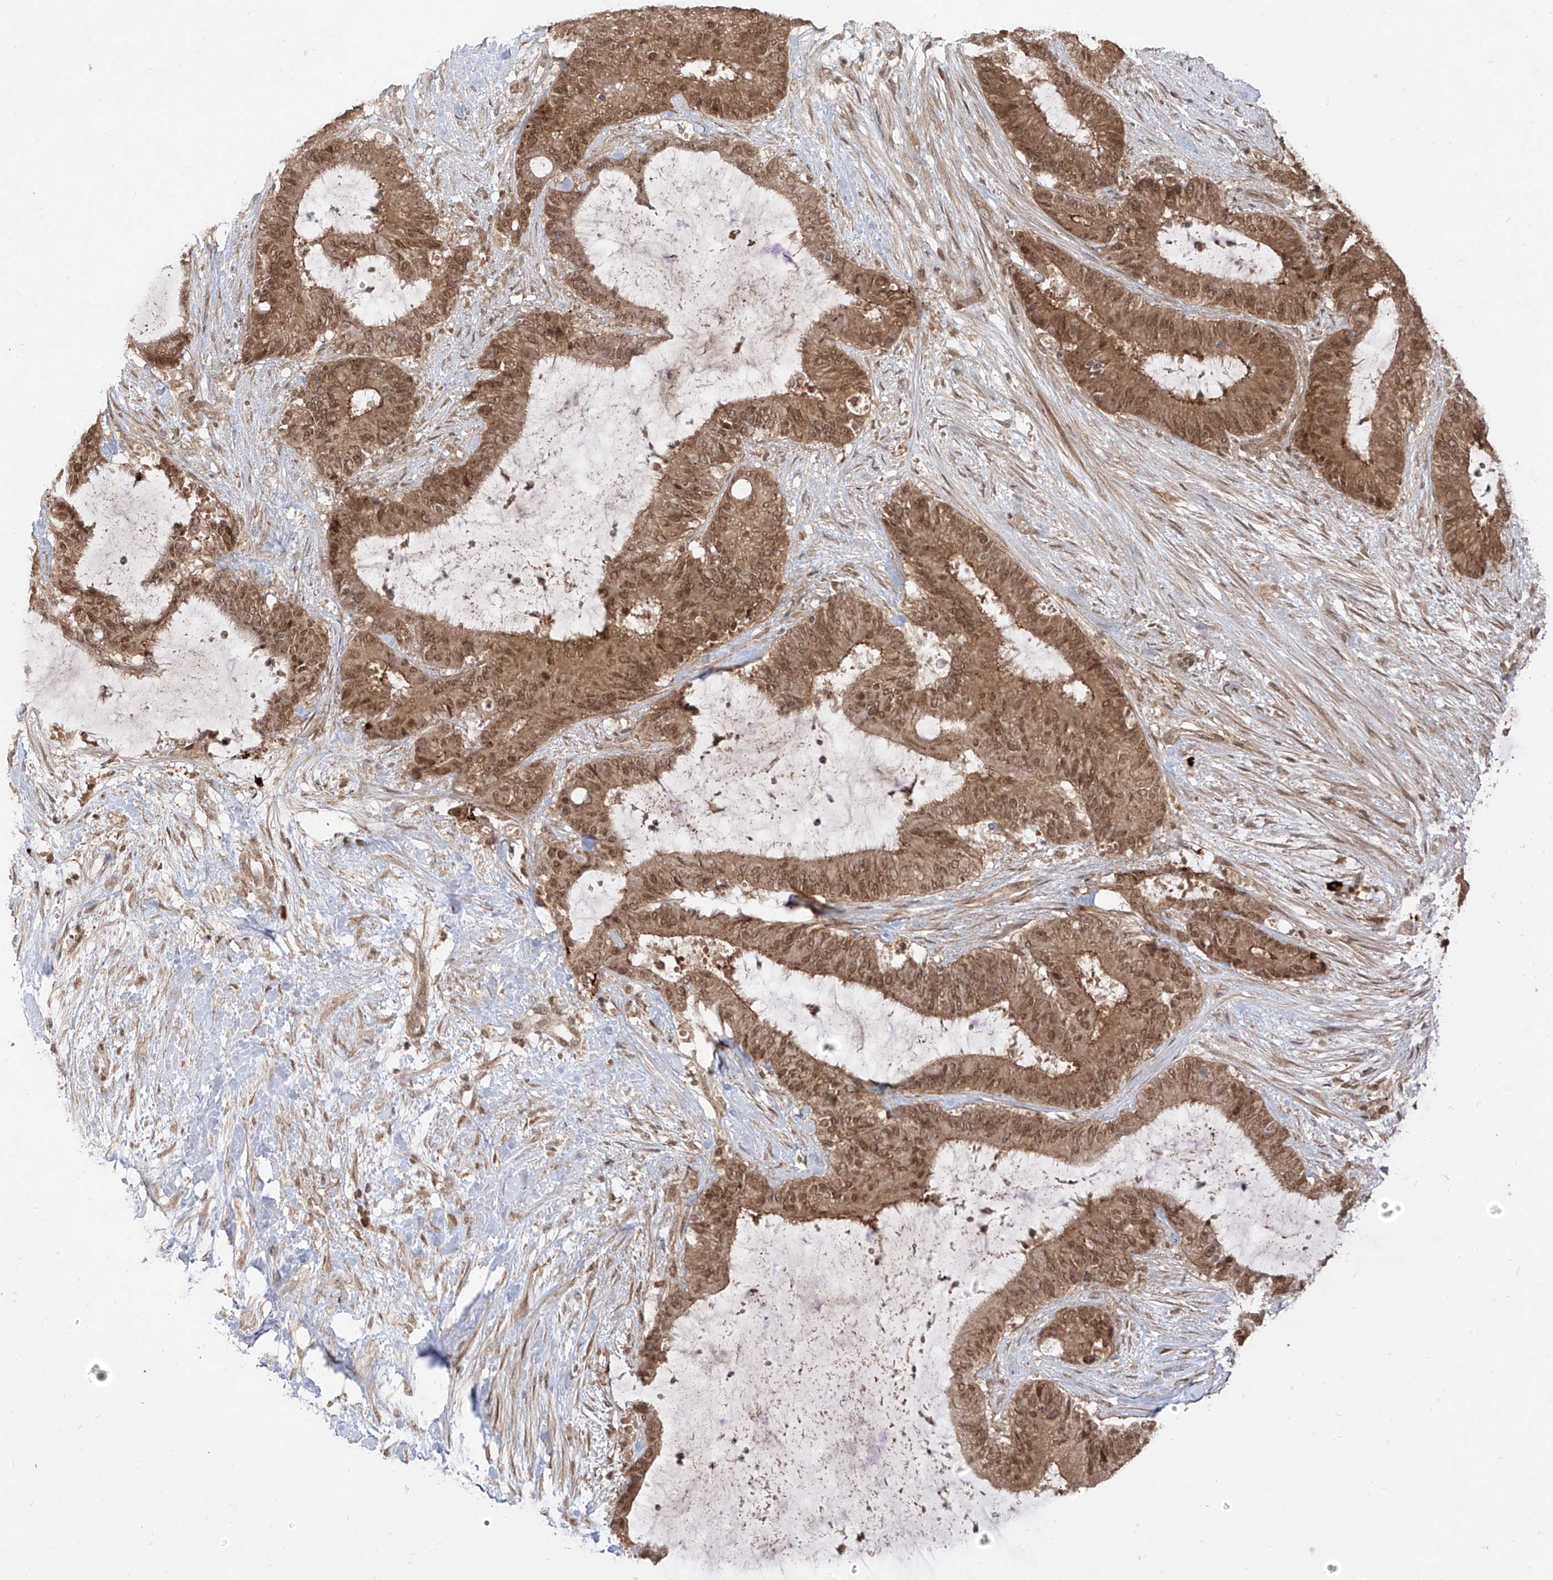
{"staining": {"intensity": "moderate", "quantity": ">75%", "location": "cytoplasmic/membranous,nuclear"}, "tissue": "liver cancer", "cell_type": "Tumor cells", "image_type": "cancer", "snomed": [{"axis": "morphology", "description": "Normal tissue, NOS"}, {"axis": "morphology", "description": "Cholangiocarcinoma"}, {"axis": "topography", "description": "Liver"}, {"axis": "topography", "description": "Peripheral nerve tissue"}], "caption": "Immunohistochemistry (IHC) photomicrograph of human liver cancer stained for a protein (brown), which reveals medium levels of moderate cytoplasmic/membranous and nuclear staining in about >75% of tumor cells.", "gene": "LCOR", "patient": {"sex": "female", "age": 73}}